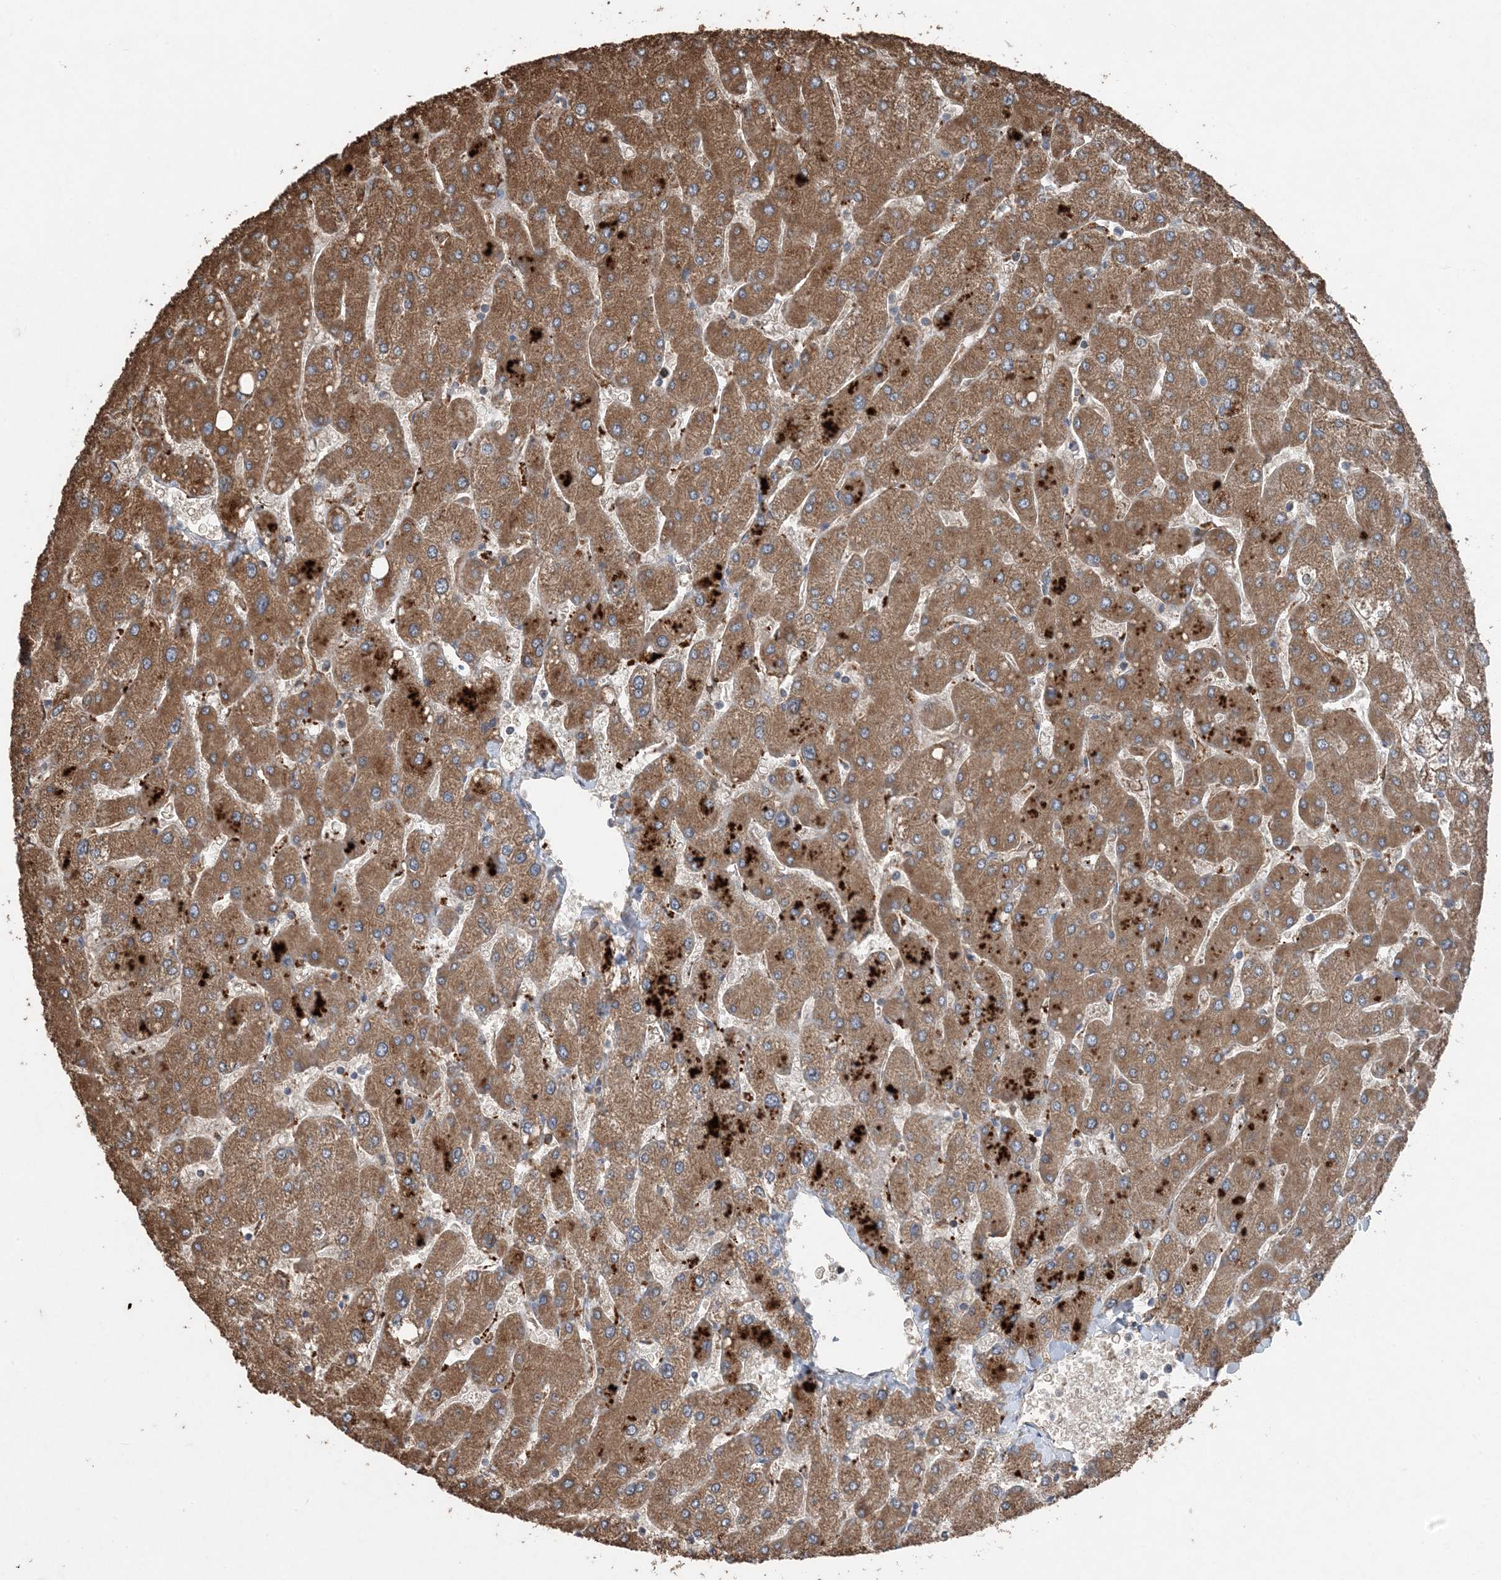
{"staining": {"intensity": "moderate", "quantity": ">75%", "location": "cytoplasmic/membranous"}, "tissue": "liver", "cell_type": "Cholangiocytes", "image_type": "normal", "snomed": [{"axis": "morphology", "description": "Normal tissue, NOS"}, {"axis": "topography", "description": "Liver"}], "caption": "Brown immunohistochemical staining in normal human liver demonstrates moderate cytoplasmic/membranous positivity in about >75% of cholangiocytes.", "gene": "PDIA6", "patient": {"sex": "male", "age": 55}}